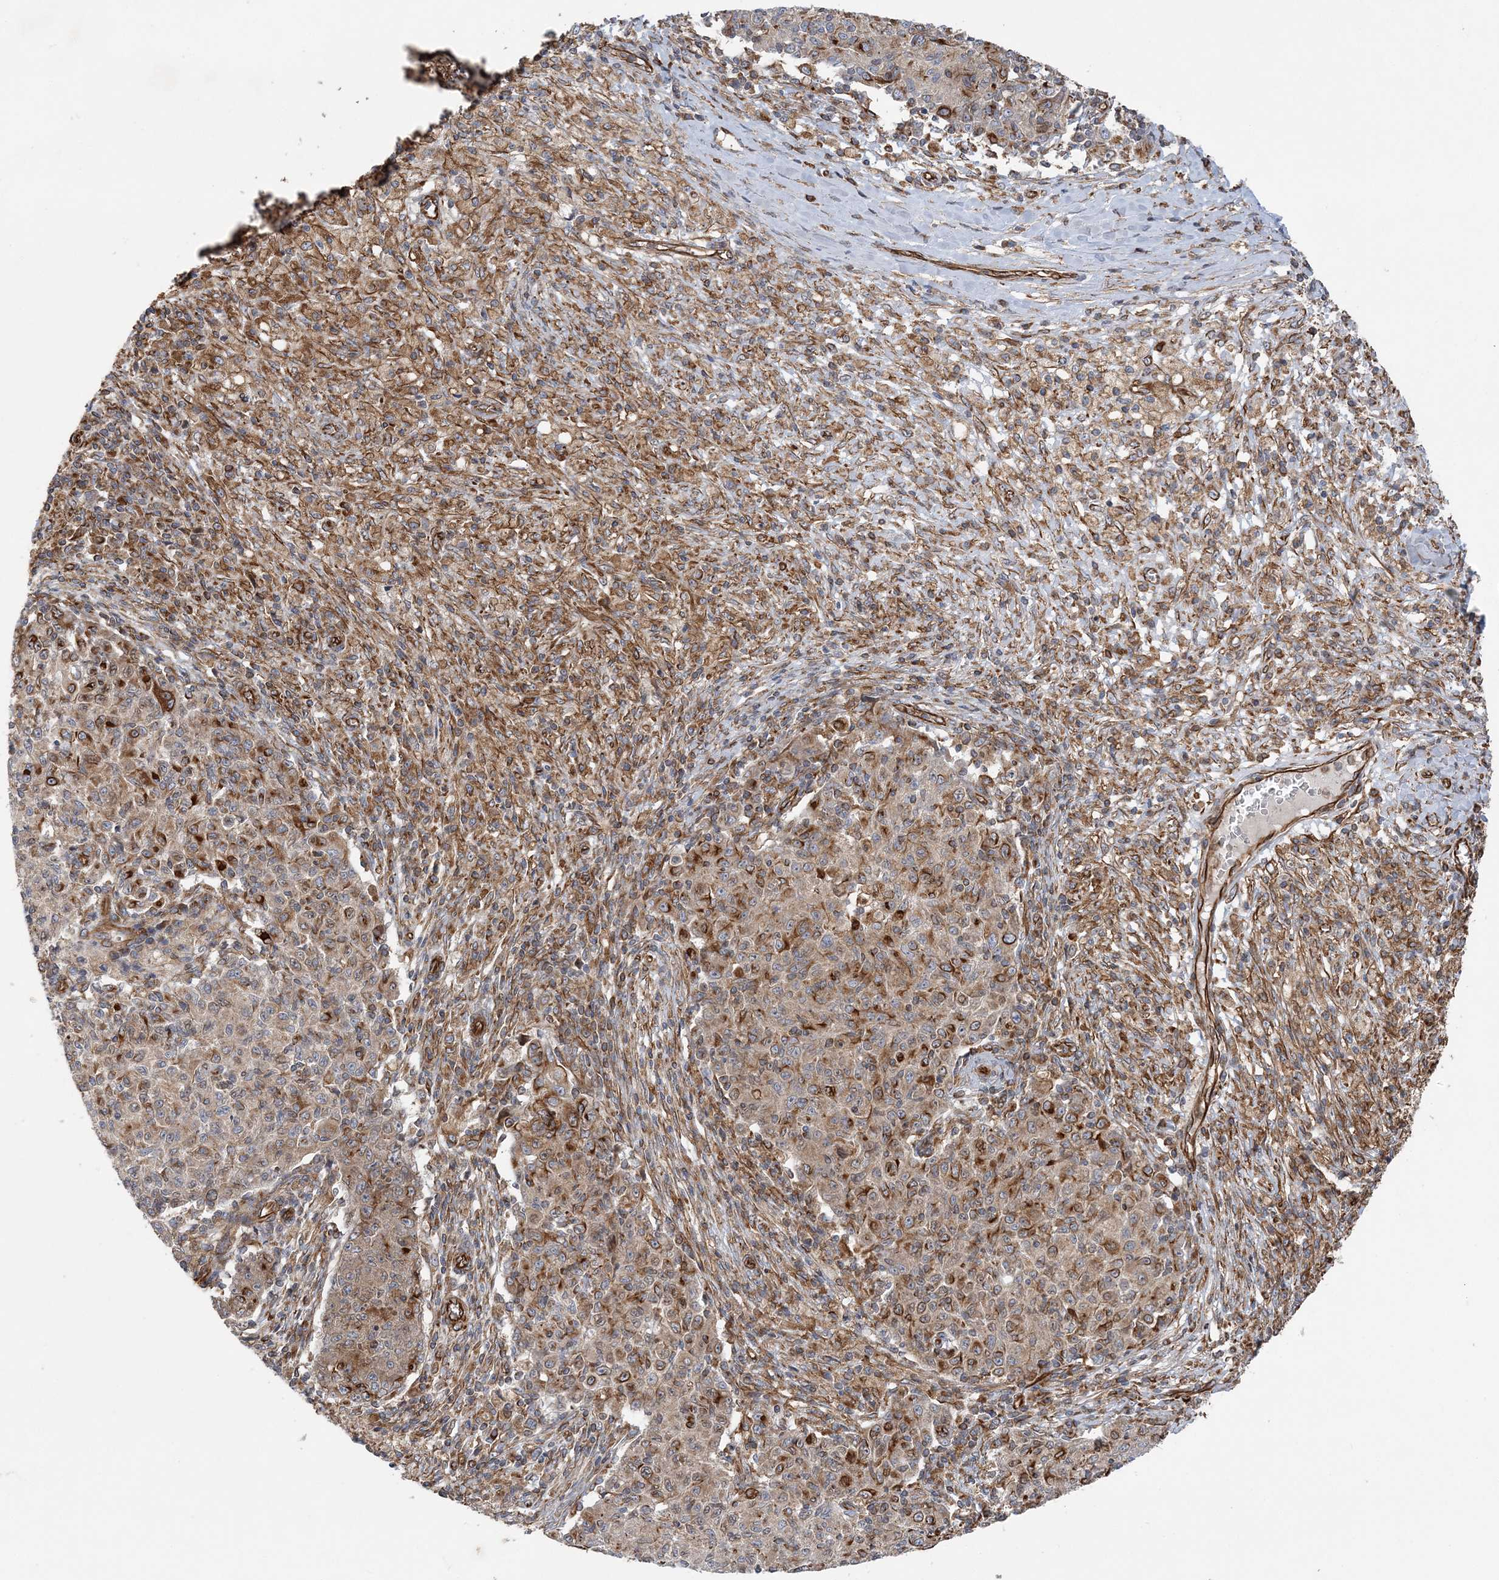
{"staining": {"intensity": "moderate", "quantity": "25%-75%", "location": "cytoplasmic/membranous"}, "tissue": "ovarian cancer", "cell_type": "Tumor cells", "image_type": "cancer", "snomed": [{"axis": "morphology", "description": "Carcinoma, endometroid"}, {"axis": "topography", "description": "Ovary"}], "caption": "IHC of endometroid carcinoma (ovarian) demonstrates medium levels of moderate cytoplasmic/membranous positivity in about 25%-75% of tumor cells.", "gene": "FAM114A2", "patient": {"sex": "female", "age": 42}}